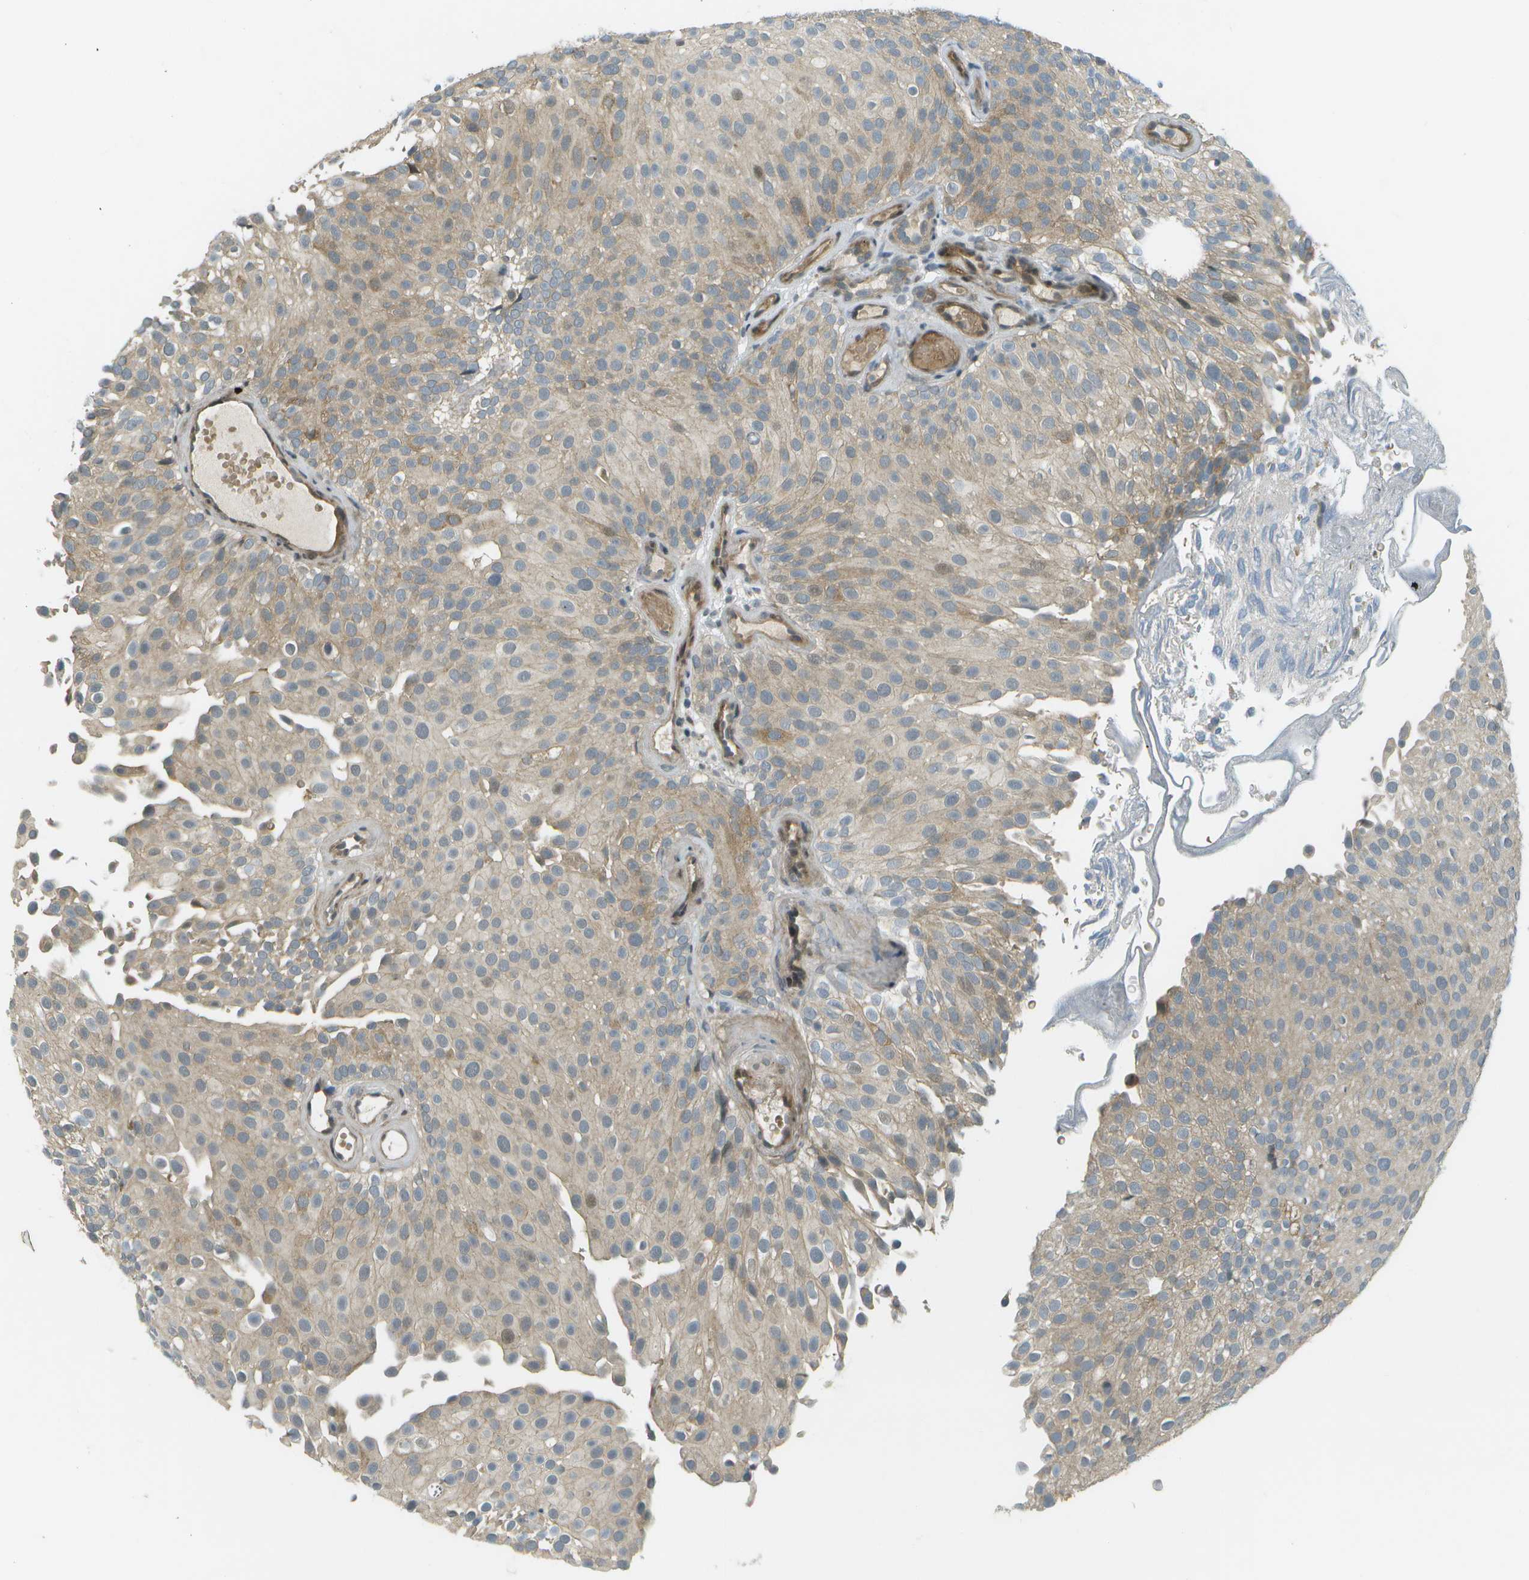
{"staining": {"intensity": "weak", "quantity": ">75%", "location": "cytoplasmic/membranous"}, "tissue": "urothelial cancer", "cell_type": "Tumor cells", "image_type": "cancer", "snomed": [{"axis": "morphology", "description": "Urothelial carcinoma, Low grade"}, {"axis": "topography", "description": "Urinary bladder"}], "caption": "Protein staining of urothelial carcinoma (low-grade) tissue exhibits weak cytoplasmic/membranous staining in about >75% of tumor cells.", "gene": "WNK2", "patient": {"sex": "male", "age": 78}}